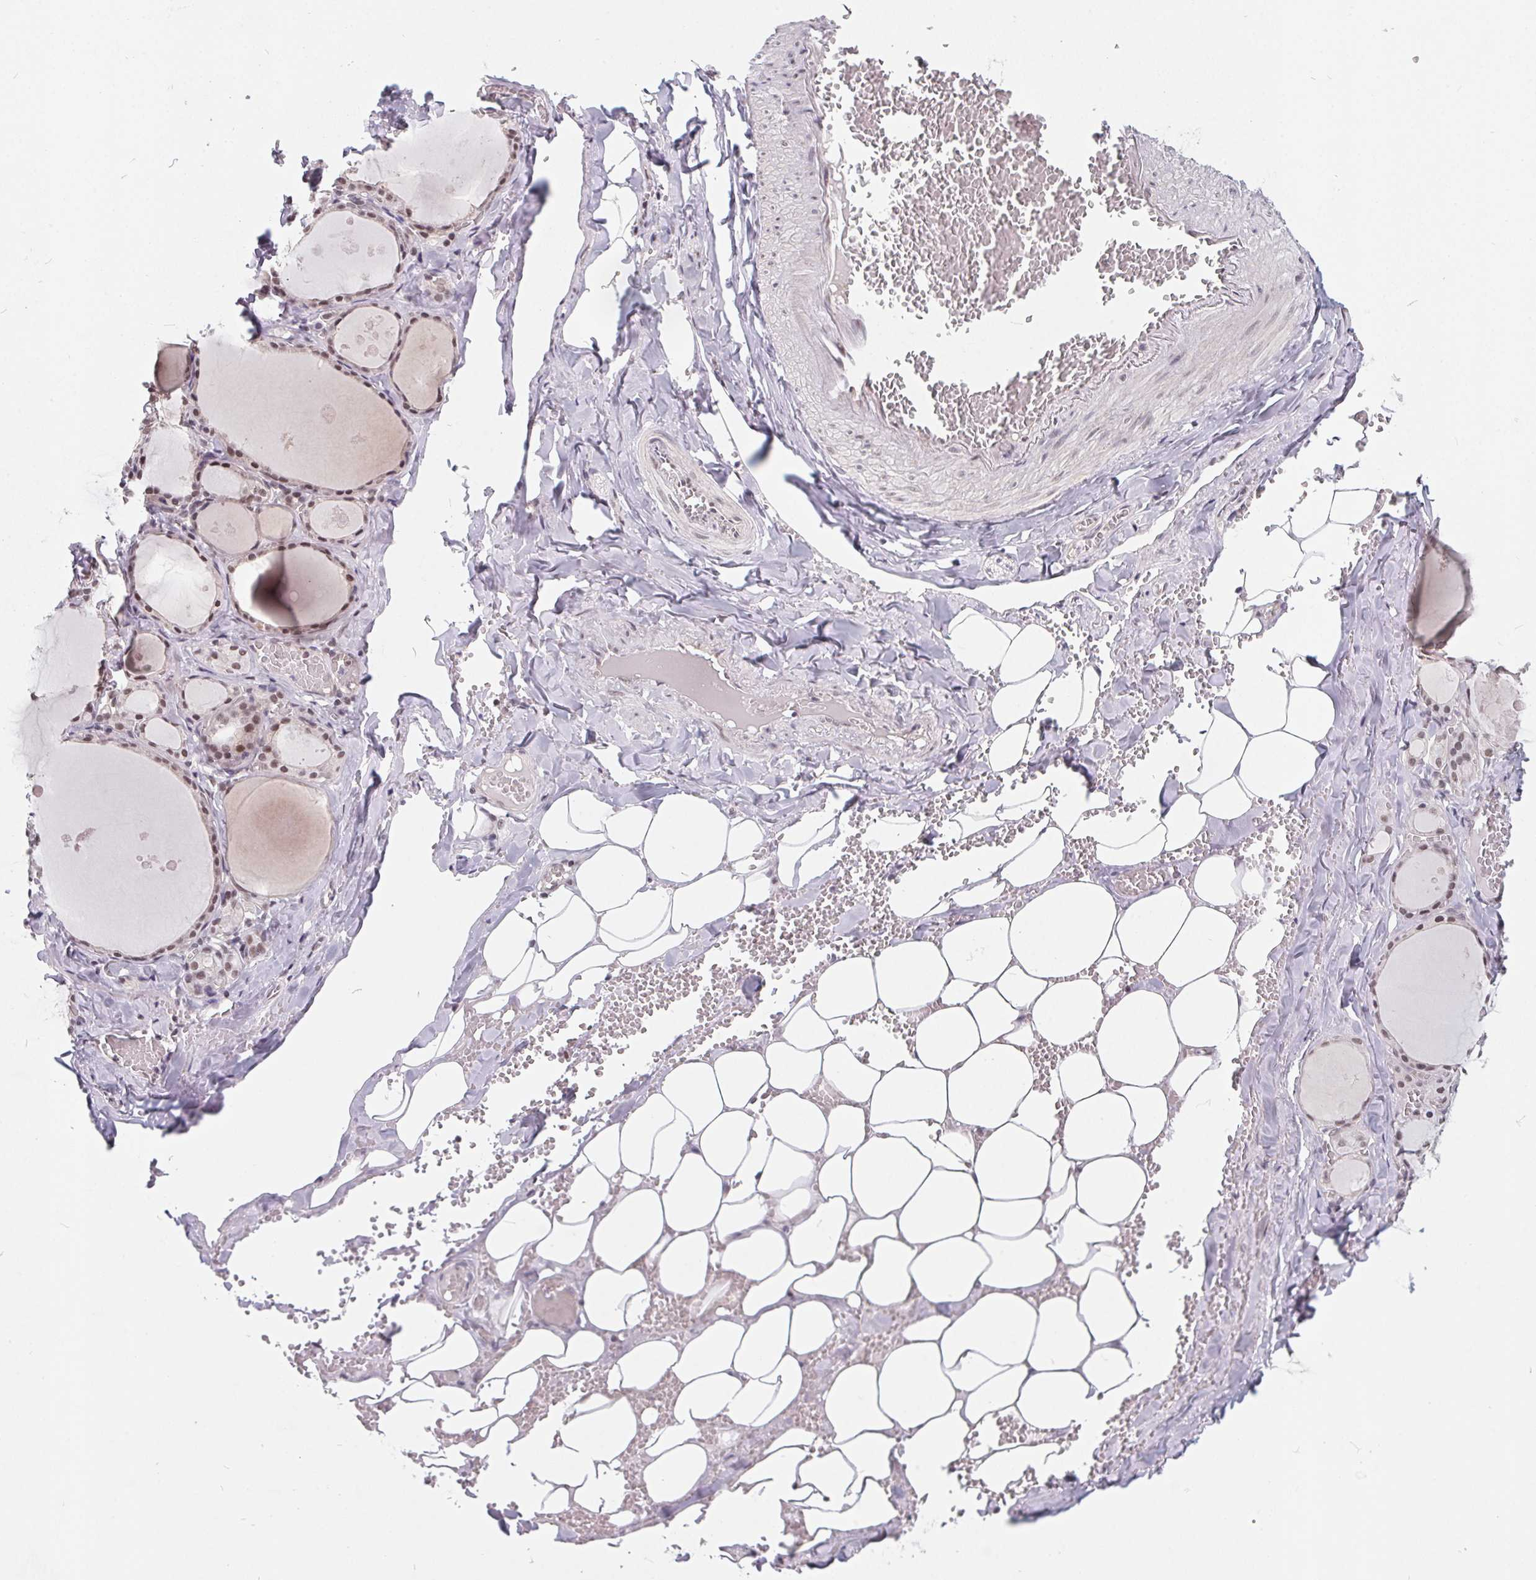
{"staining": {"intensity": "moderate", "quantity": ">75%", "location": "nuclear"}, "tissue": "thyroid gland", "cell_type": "Glandular cells", "image_type": "normal", "snomed": [{"axis": "morphology", "description": "Normal tissue, NOS"}, {"axis": "topography", "description": "Thyroid gland"}], "caption": "Protein staining of benign thyroid gland shows moderate nuclear expression in approximately >75% of glandular cells.", "gene": "TCERG1", "patient": {"sex": "male", "age": 56}}